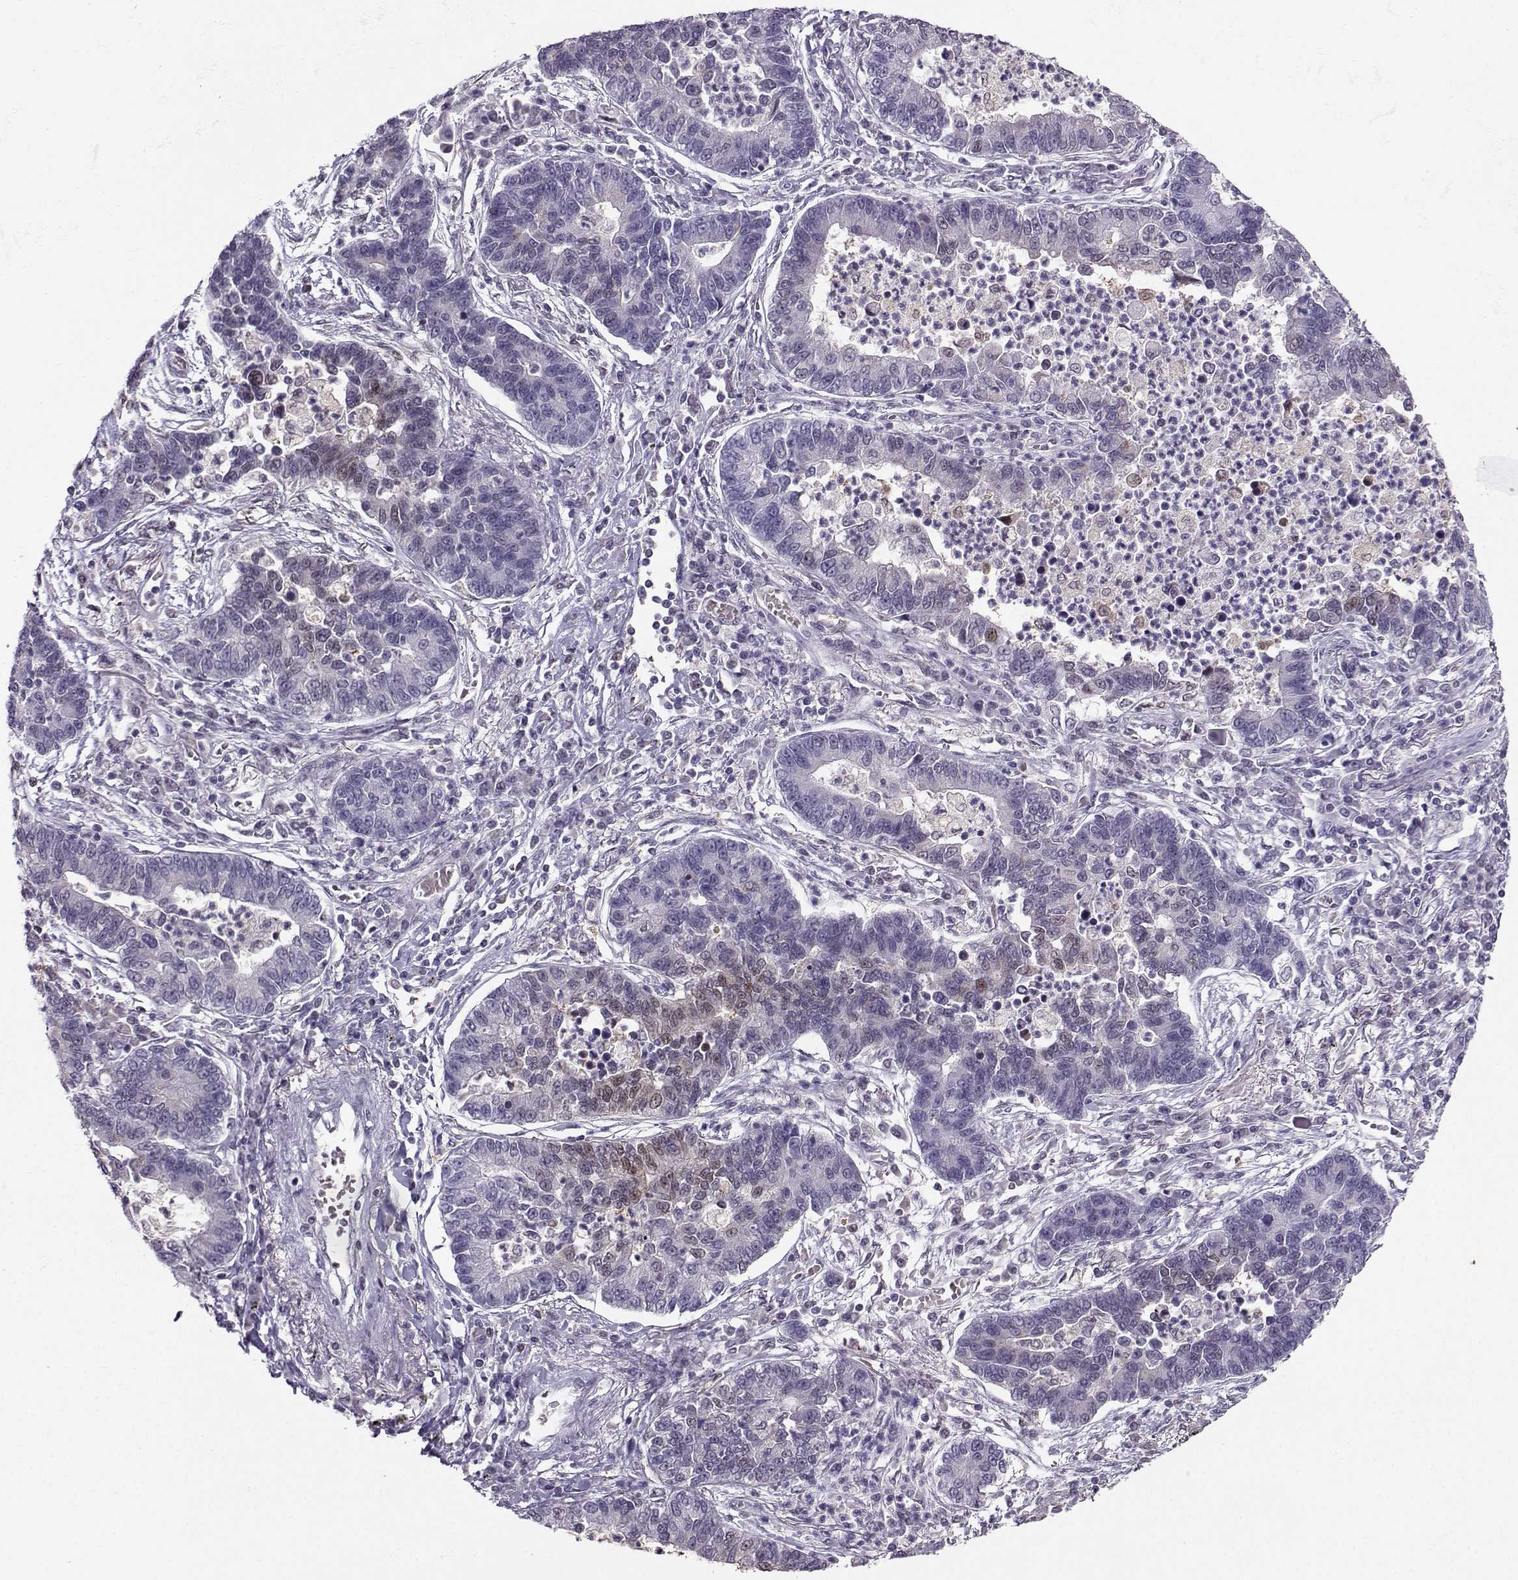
{"staining": {"intensity": "negative", "quantity": "none", "location": "none"}, "tissue": "lung cancer", "cell_type": "Tumor cells", "image_type": "cancer", "snomed": [{"axis": "morphology", "description": "Adenocarcinoma, NOS"}, {"axis": "topography", "description": "Lung"}], "caption": "Immunohistochemical staining of human lung cancer demonstrates no significant staining in tumor cells.", "gene": "PGK1", "patient": {"sex": "female", "age": 57}}